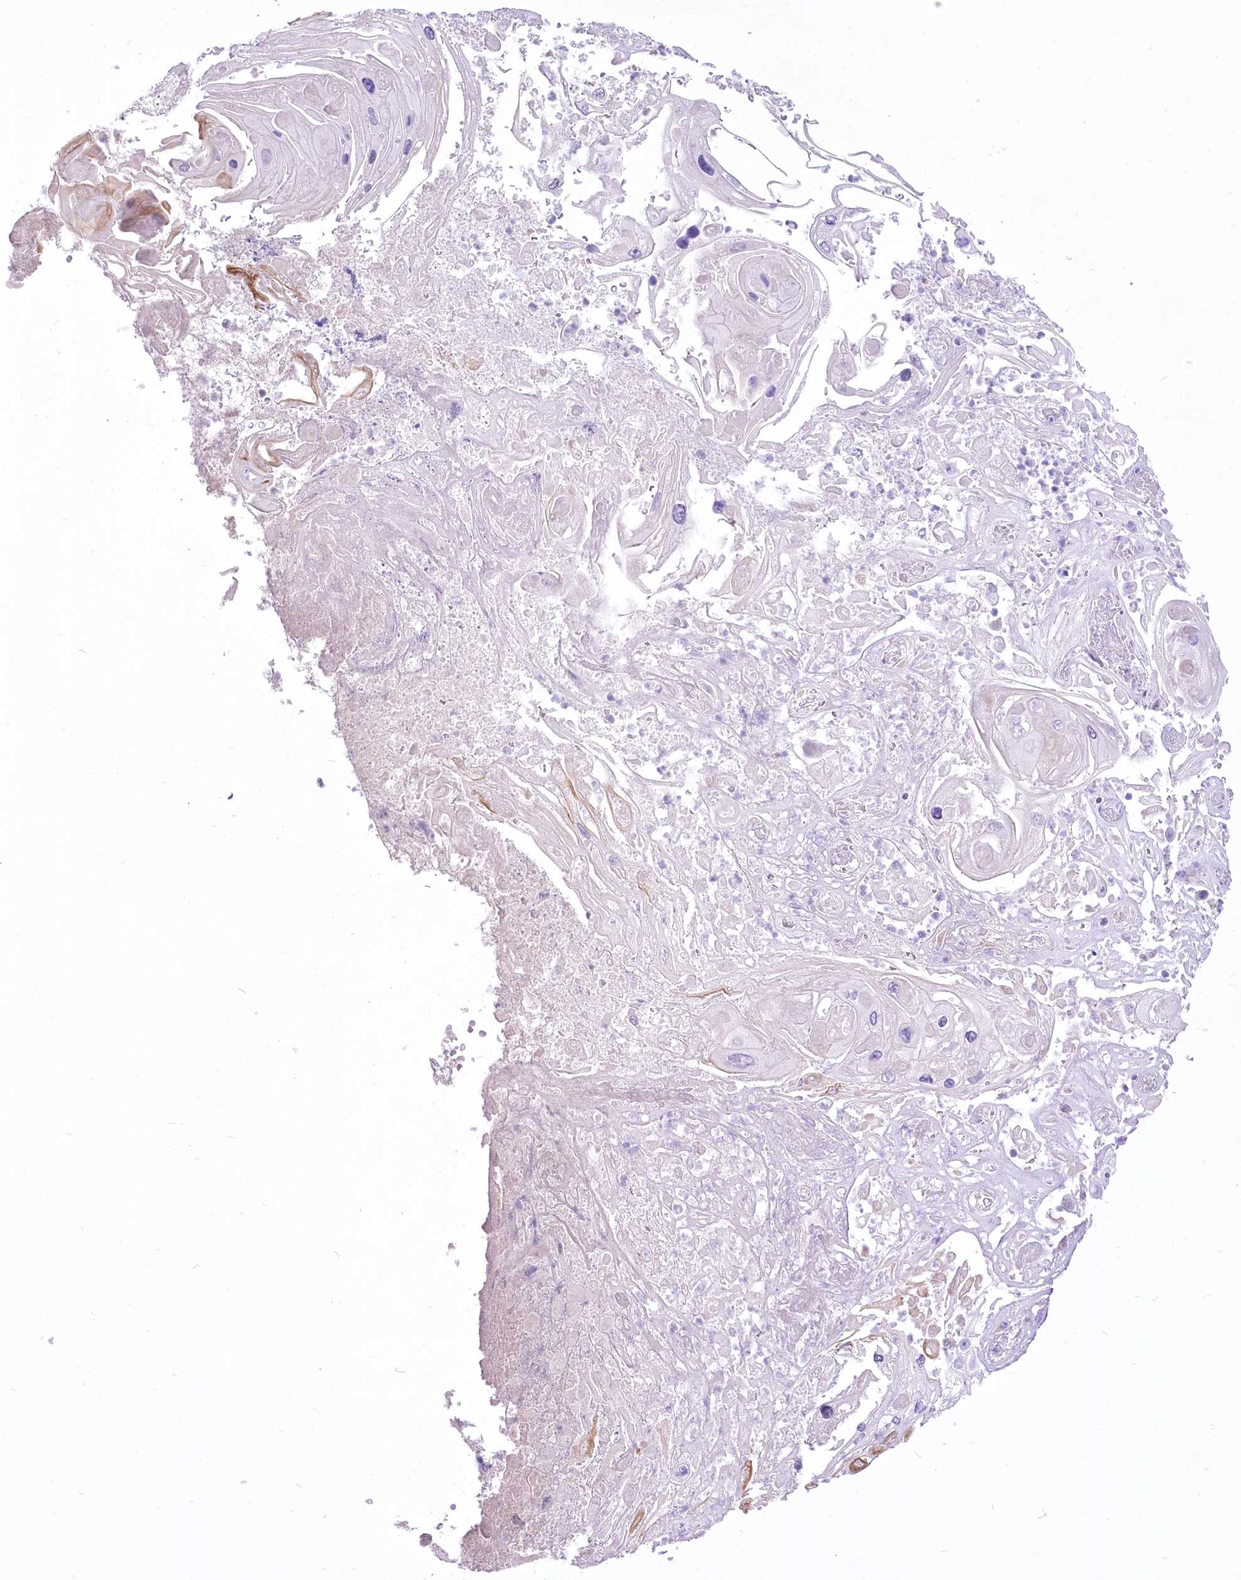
{"staining": {"intensity": "negative", "quantity": "none", "location": "none"}, "tissue": "skin cancer", "cell_type": "Tumor cells", "image_type": "cancer", "snomed": [{"axis": "morphology", "description": "Squamous cell carcinoma, NOS"}, {"axis": "topography", "description": "Skin"}], "caption": "There is no significant positivity in tumor cells of squamous cell carcinoma (skin). (Immunohistochemistry, brightfield microscopy, high magnification).", "gene": "HELT", "patient": {"sex": "male", "age": 55}}